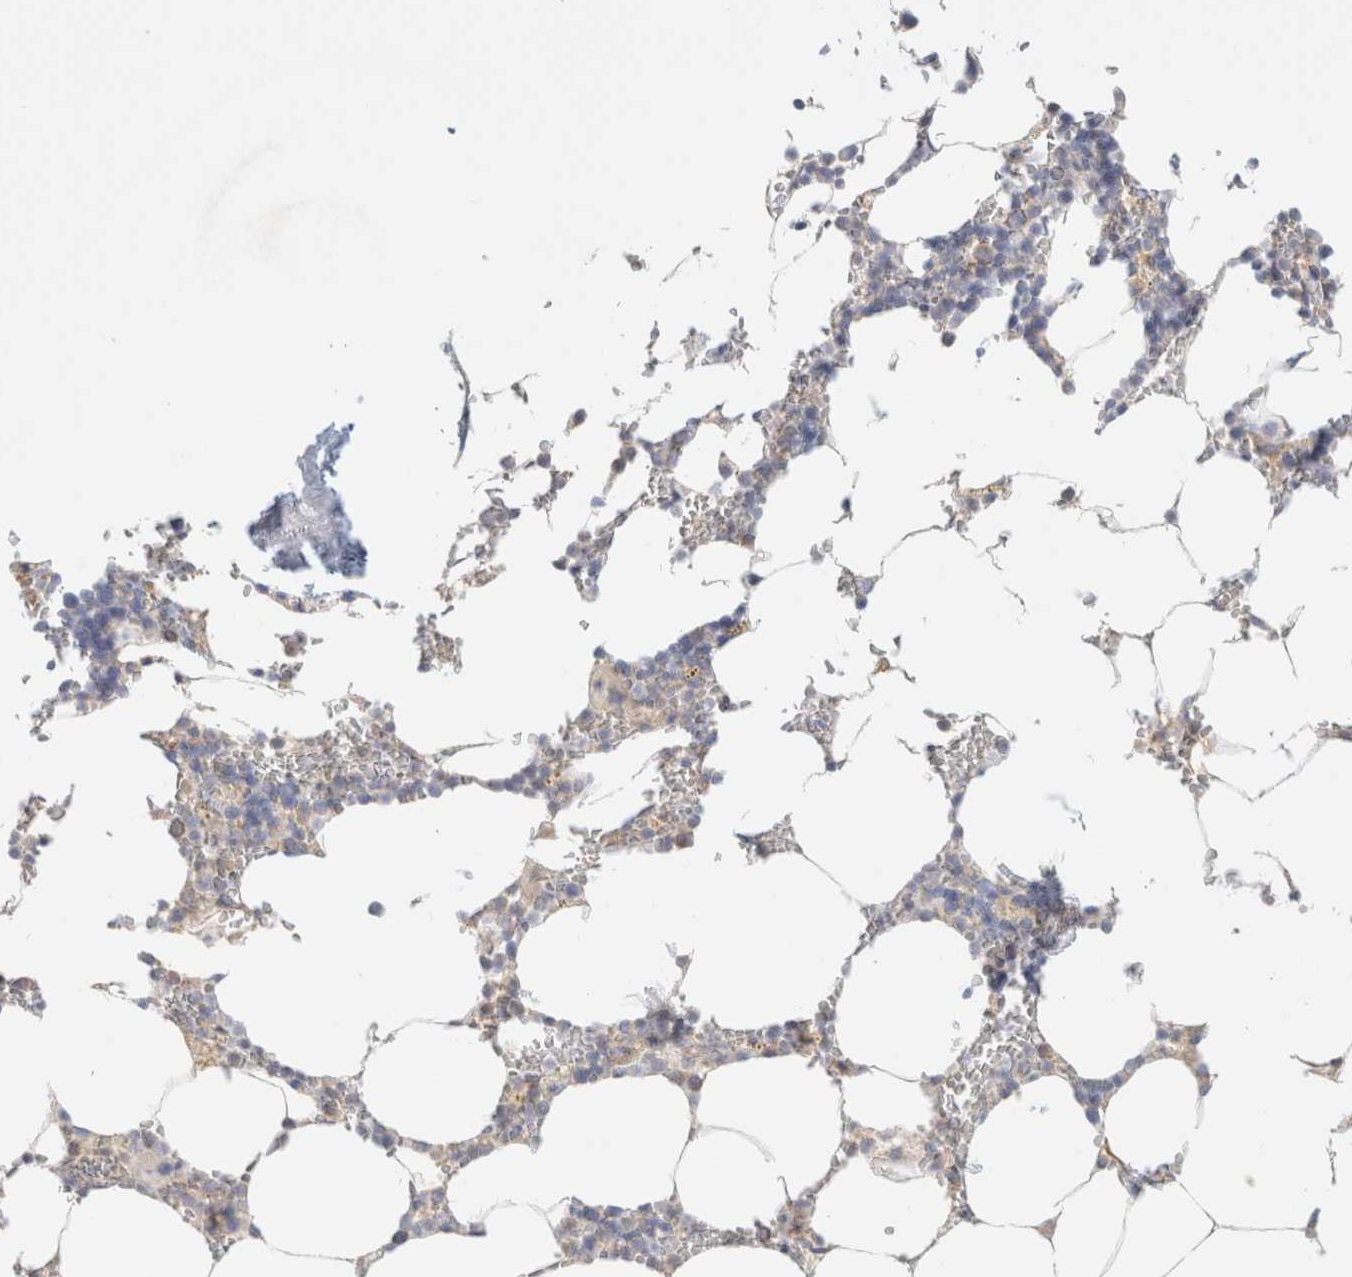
{"staining": {"intensity": "weak", "quantity": "<25%", "location": "cytoplasmic/membranous"}, "tissue": "bone marrow", "cell_type": "Hematopoietic cells", "image_type": "normal", "snomed": [{"axis": "morphology", "description": "Normal tissue, NOS"}, {"axis": "topography", "description": "Bone marrow"}], "caption": "This is an IHC photomicrograph of normal human bone marrow. There is no expression in hematopoietic cells.", "gene": "HEXD", "patient": {"sex": "male", "age": 70}}